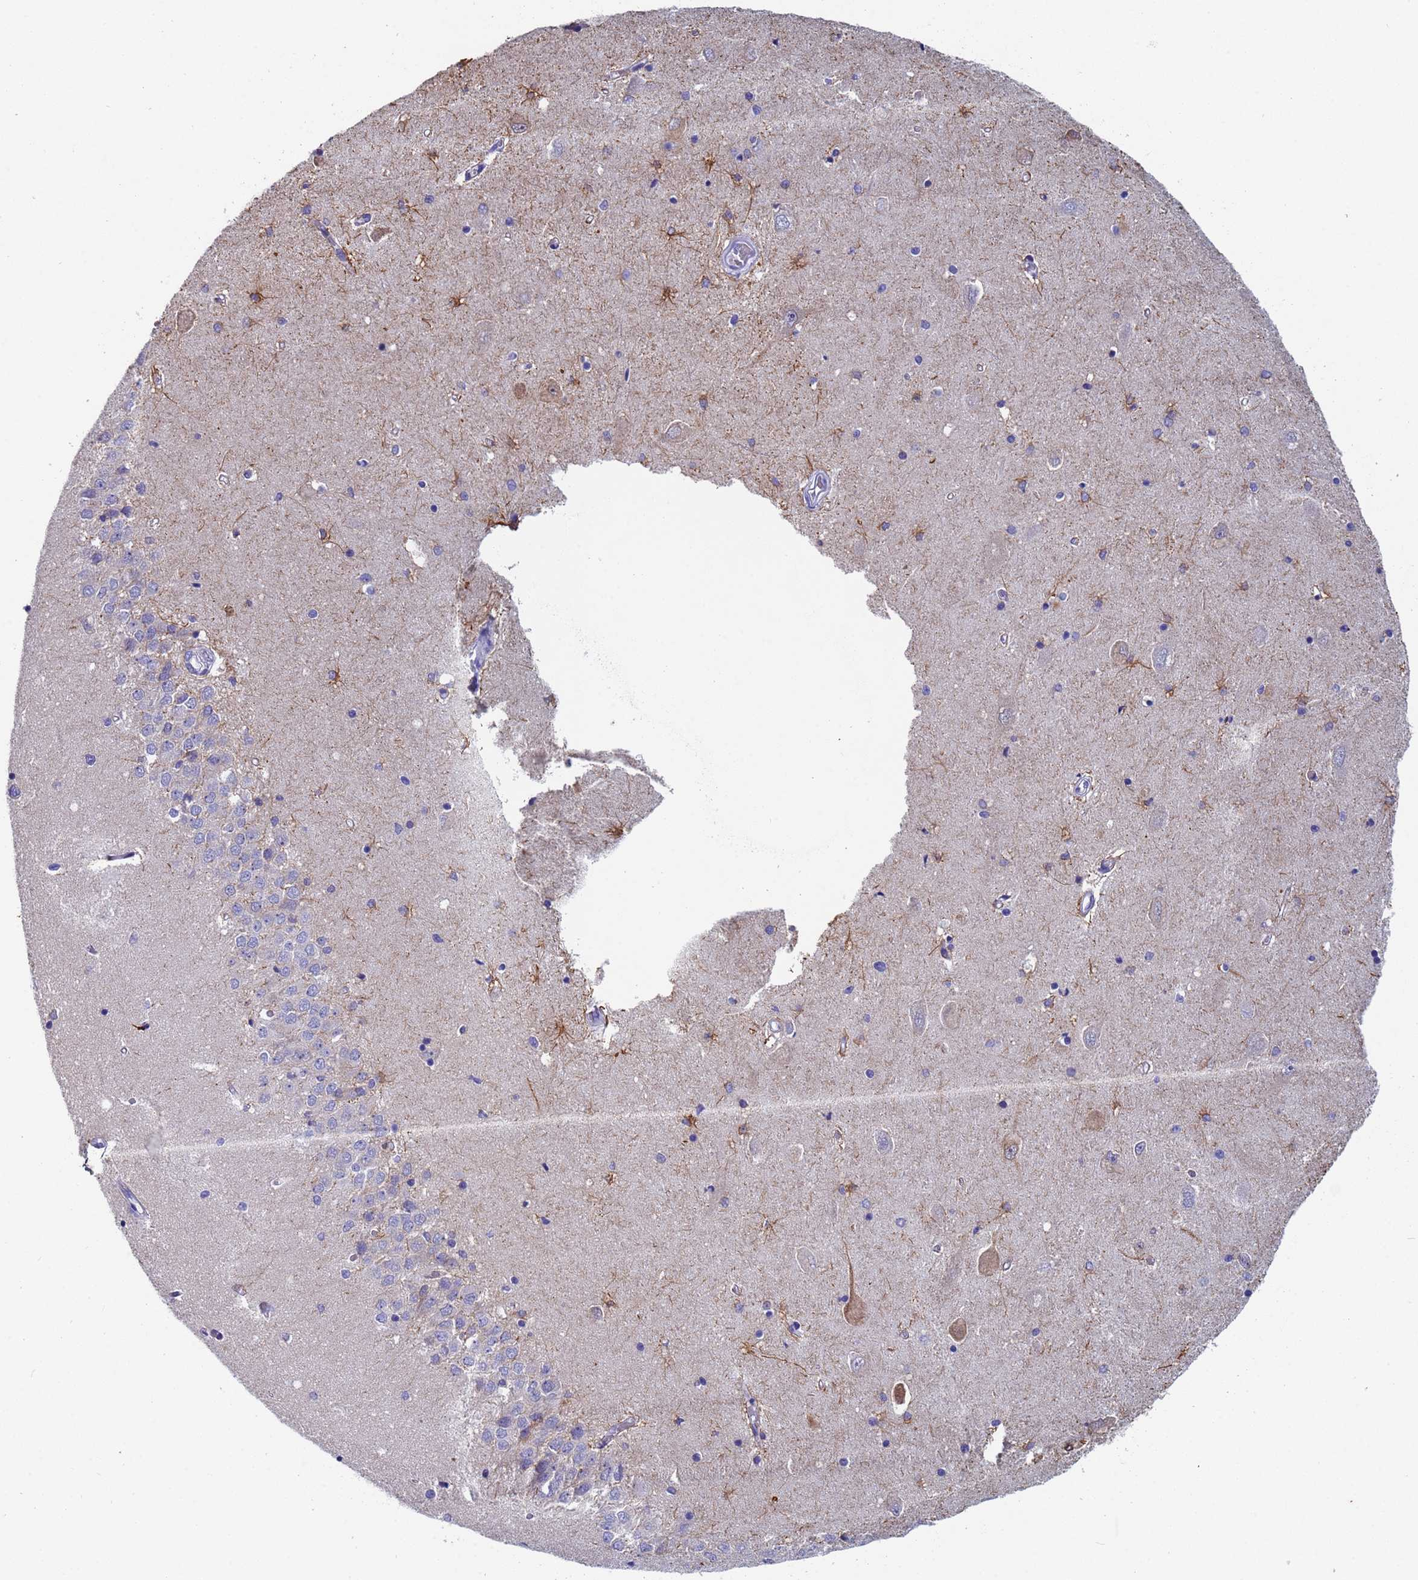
{"staining": {"intensity": "negative", "quantity": "none", "location": "none"}, "tissue": "hippocampus", "cell_type": "Glial cells", "image_type": "normal", "snomed": [{"axis": "morphology", "description": "Normal tissue, NOS"}, {"axis": "topography", "description": "Hippocampus"}], "caption": "Immunohistochemistry (IHC) image of normal hippocampus: hippocampus stained with DAB (3,3'-diaminobenzidine) displays no significant protein positivity in glial cells. (DAB immunohistochemistry, high magnification).", "gene": "IHO1", "patient": {"sex": "male", "age": 45}}